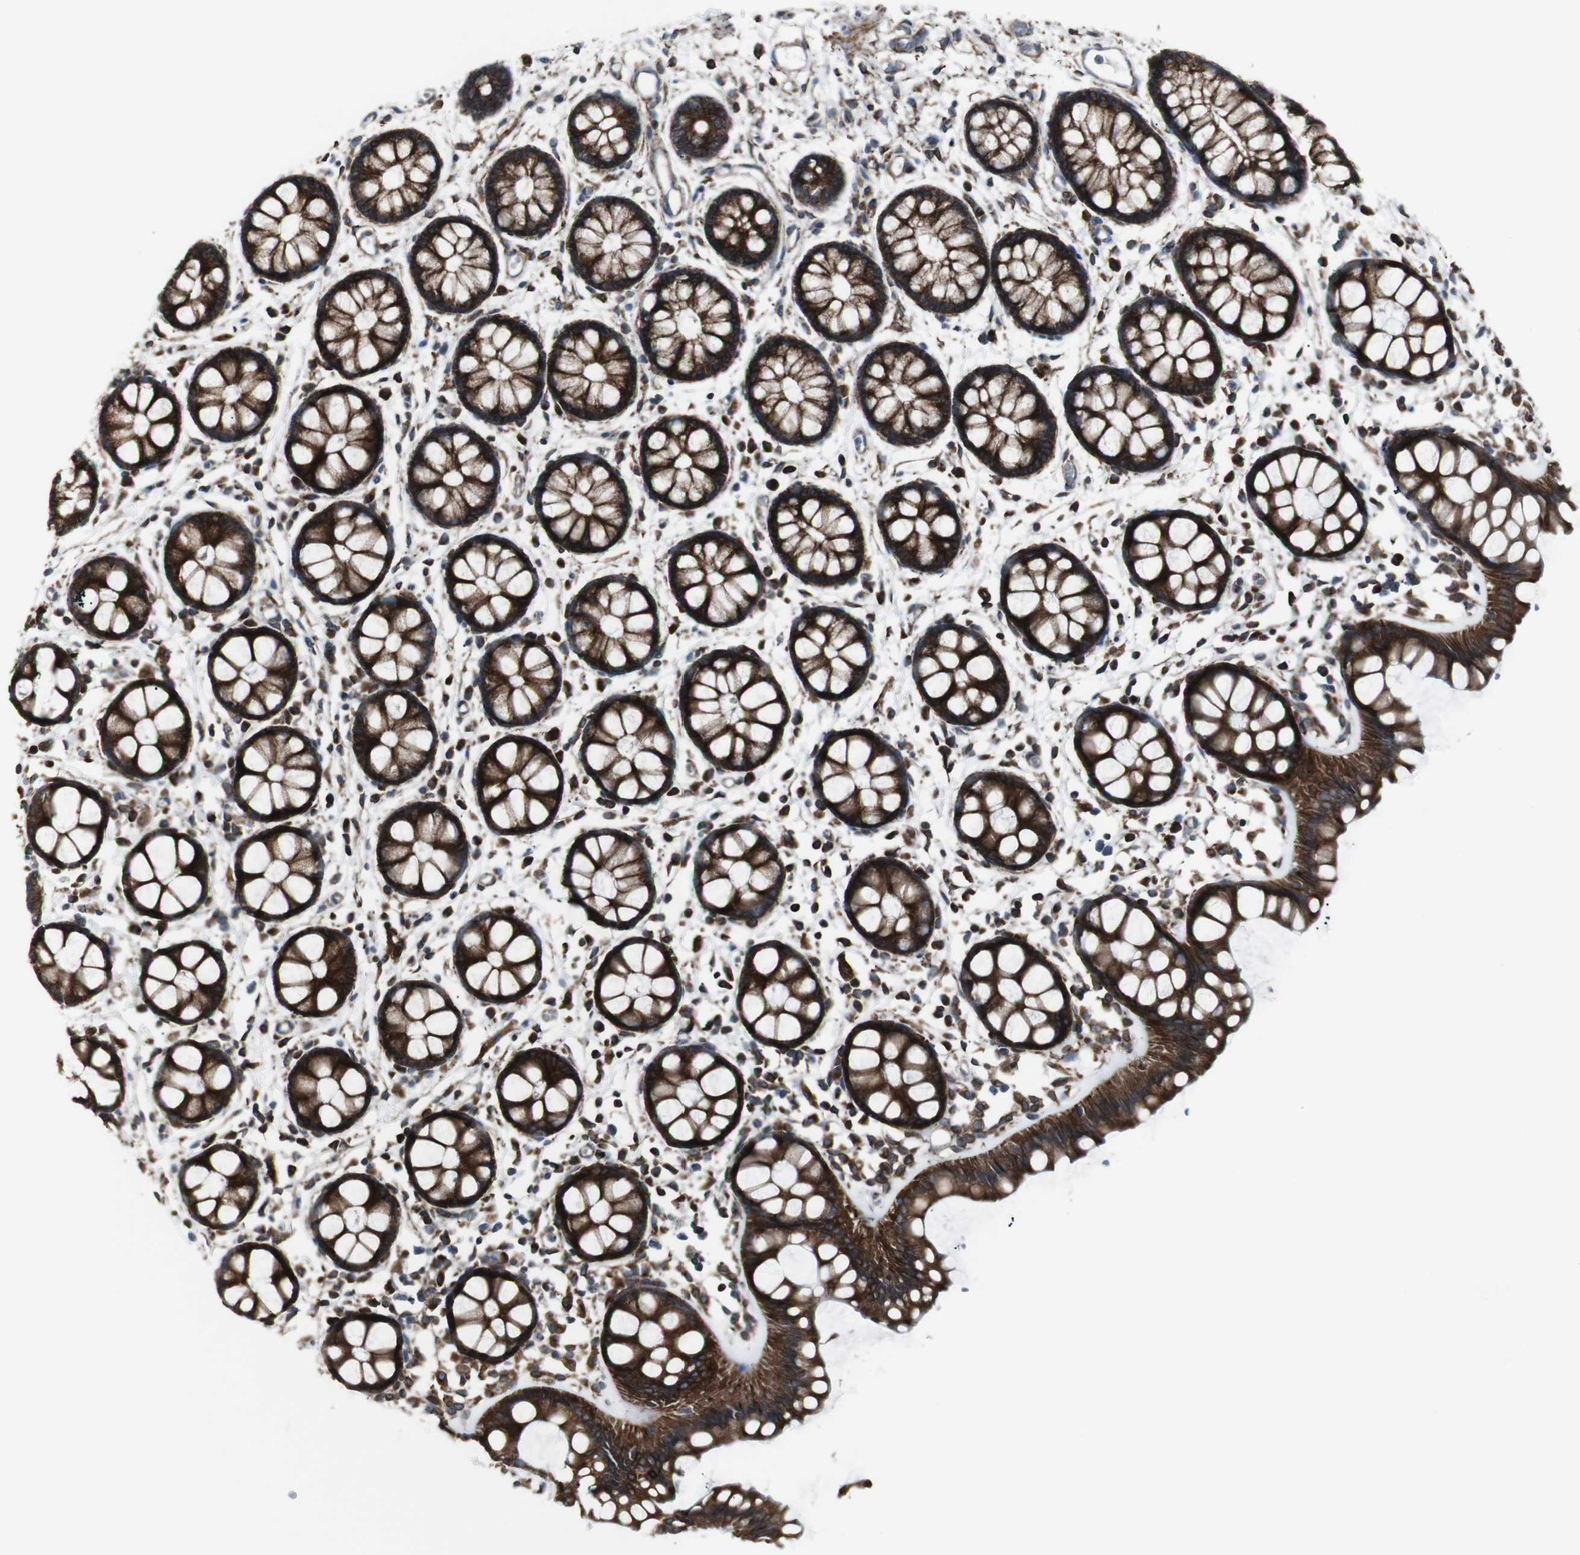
{"staining": {"intensity": "strong", "quantity": ">75%", "location": "cytoplasmic/membranous"}, "tissue": "rectum", "cell_type": "Glandular cells", "image_type": "normal", "snomed": [{"axis": "morphology", "description": "Normal tissue, NOS"}, {"axis": "topography", "description": "Rectum"}], "caption": "This micrograph displays benign rectum stained with IHC to label a protein in brown. The cytoplasmic/membranous of glandular cells show strong positivity for the protein. Nuclei are counter-stained blue.", "gene": "LNPK", "patient": {"sex": "female", "age": 66}}